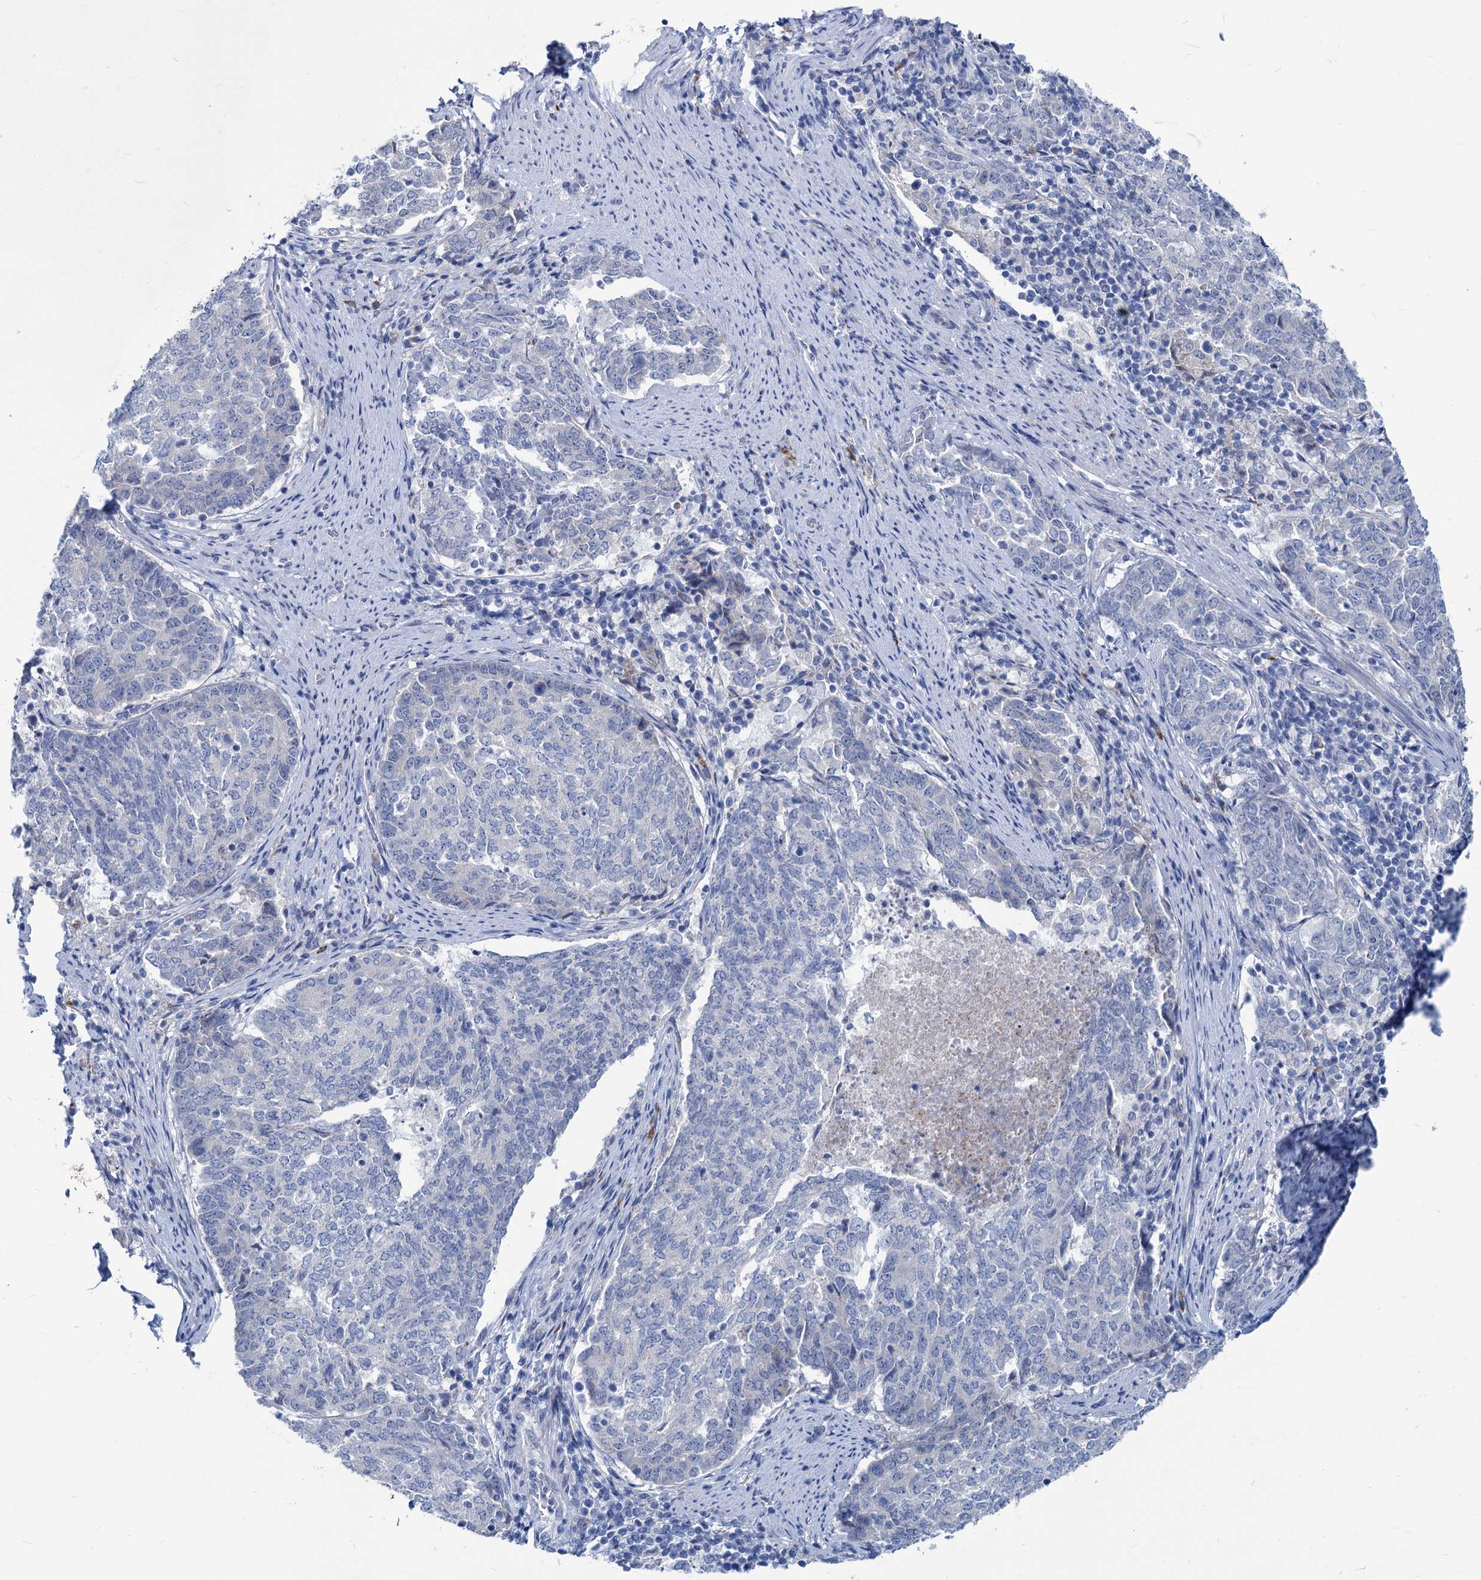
{"staining": {"intensity": "negative", "quantity": "none", "location": "none"}, "tissue": "endometrial cancer", "cell_type": "Tumor cells", "image_type": "cancer", "snomed": [{"axis": "morphology", "description": "Adenocarcinoma, NOS"}, {"axis": "topography", "description": "Endometrium"}], "caption": "Tumor cells show no significant expression in endometrial adenocarcinoma.", "gene": "NEU3", "patient": {"sex": "female", "age": 80}}